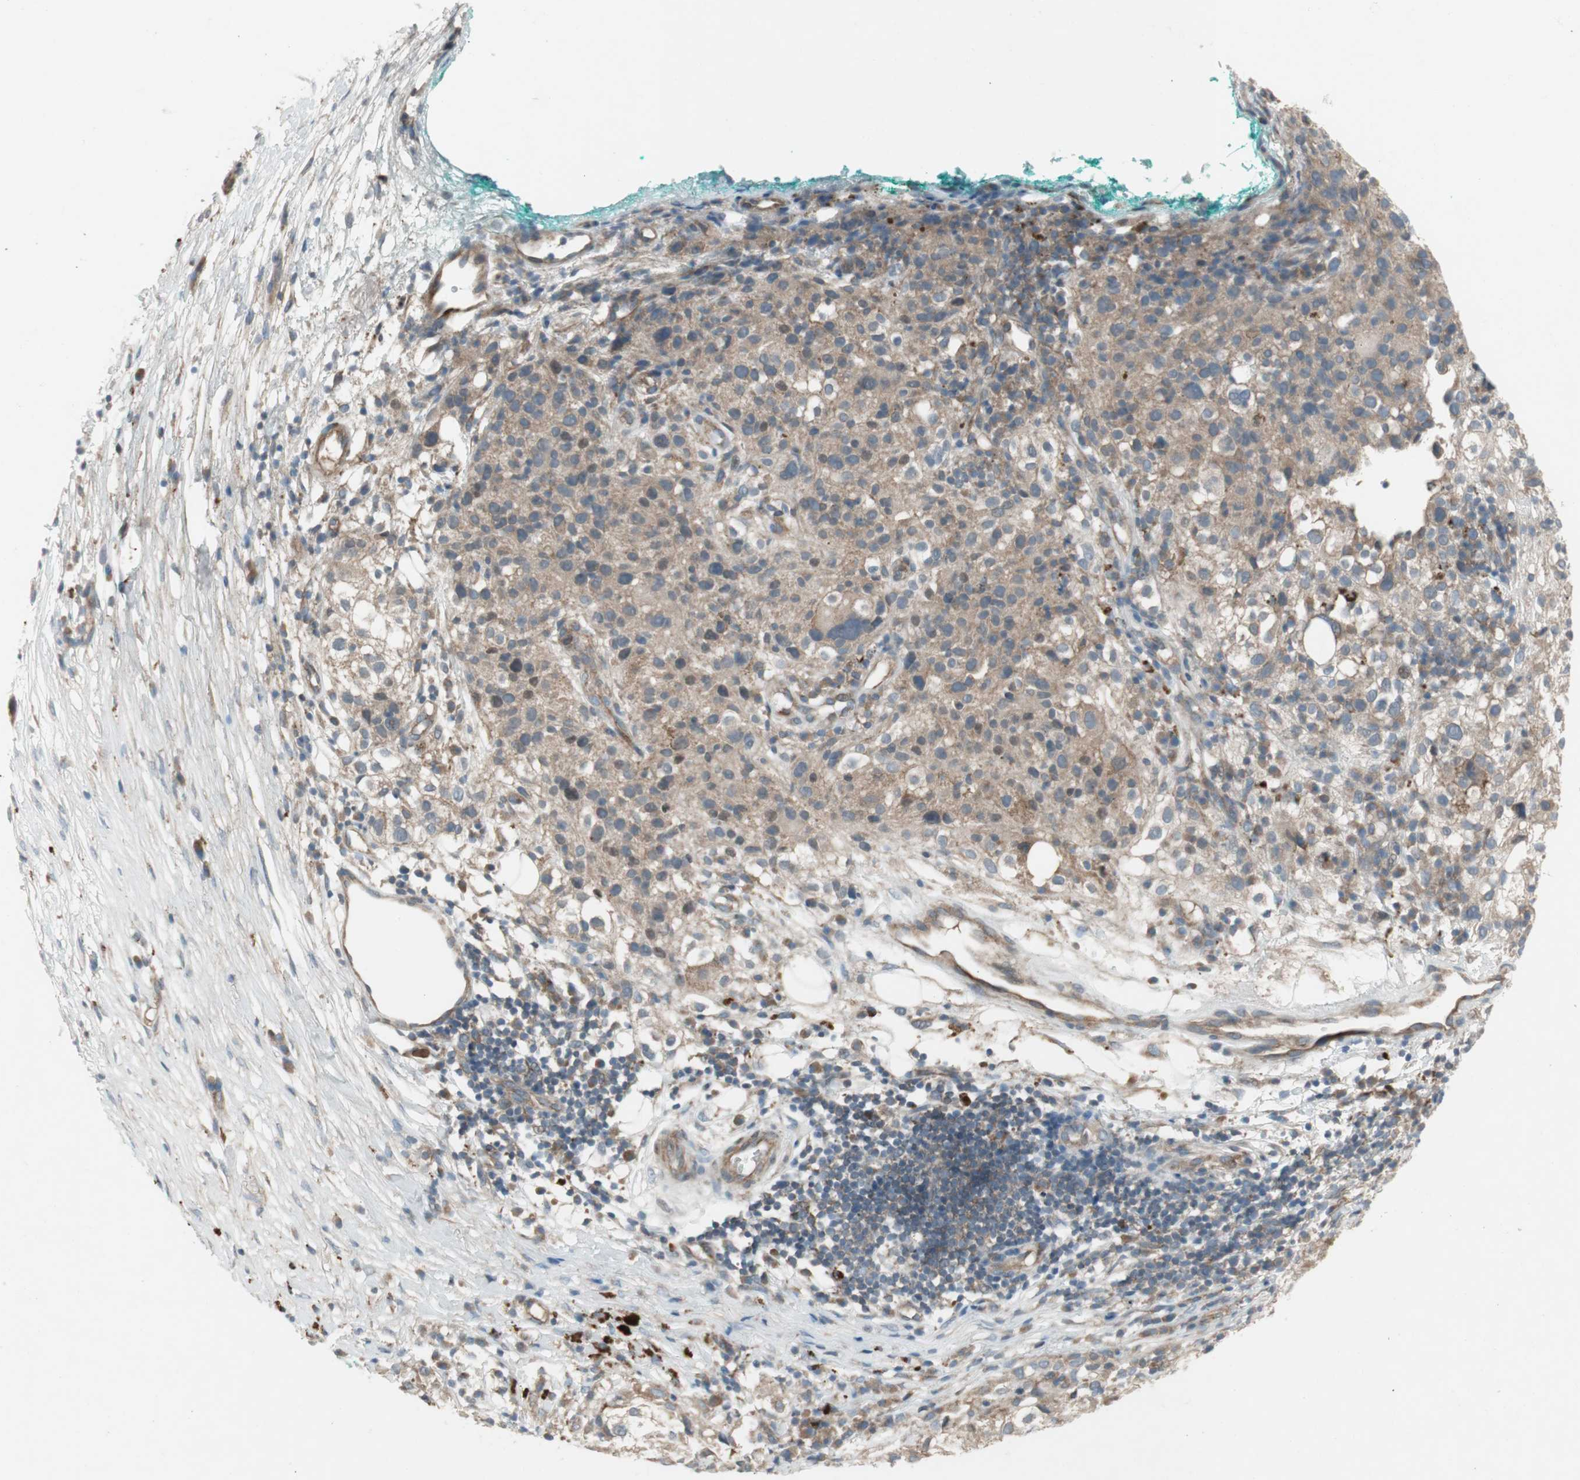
{"staining": {"intensity": "weak", "quantity": ">75%", "location": "cytoplasmic/membranous"}, "tissue": "melanoma", "cell_type": "Tumor cells", "image_type": "cancer", "snomed": [{"axis": "morphology", "description": "Necrosis, NOS"}, {"axis": "morphology", "description": "Malignant melanoma, NOS"}, {"axis": "topography", "description": "Skin"}], "caption": "Immunohistochemistry staining of melanoma, which exhibits low levels of weak cytoplasmic/membranous positivity in about >75% of tumor cells indicating weak cytoplasmic/membranous protein positivity. The staining was performed using DAB (3,3'-diaminobenzidine) (brown) for protein detection and nuclei were counterstained in hematoxylin (blue).", "gene": "PANK2", "patient": {"sex": "female", "age": 87}}